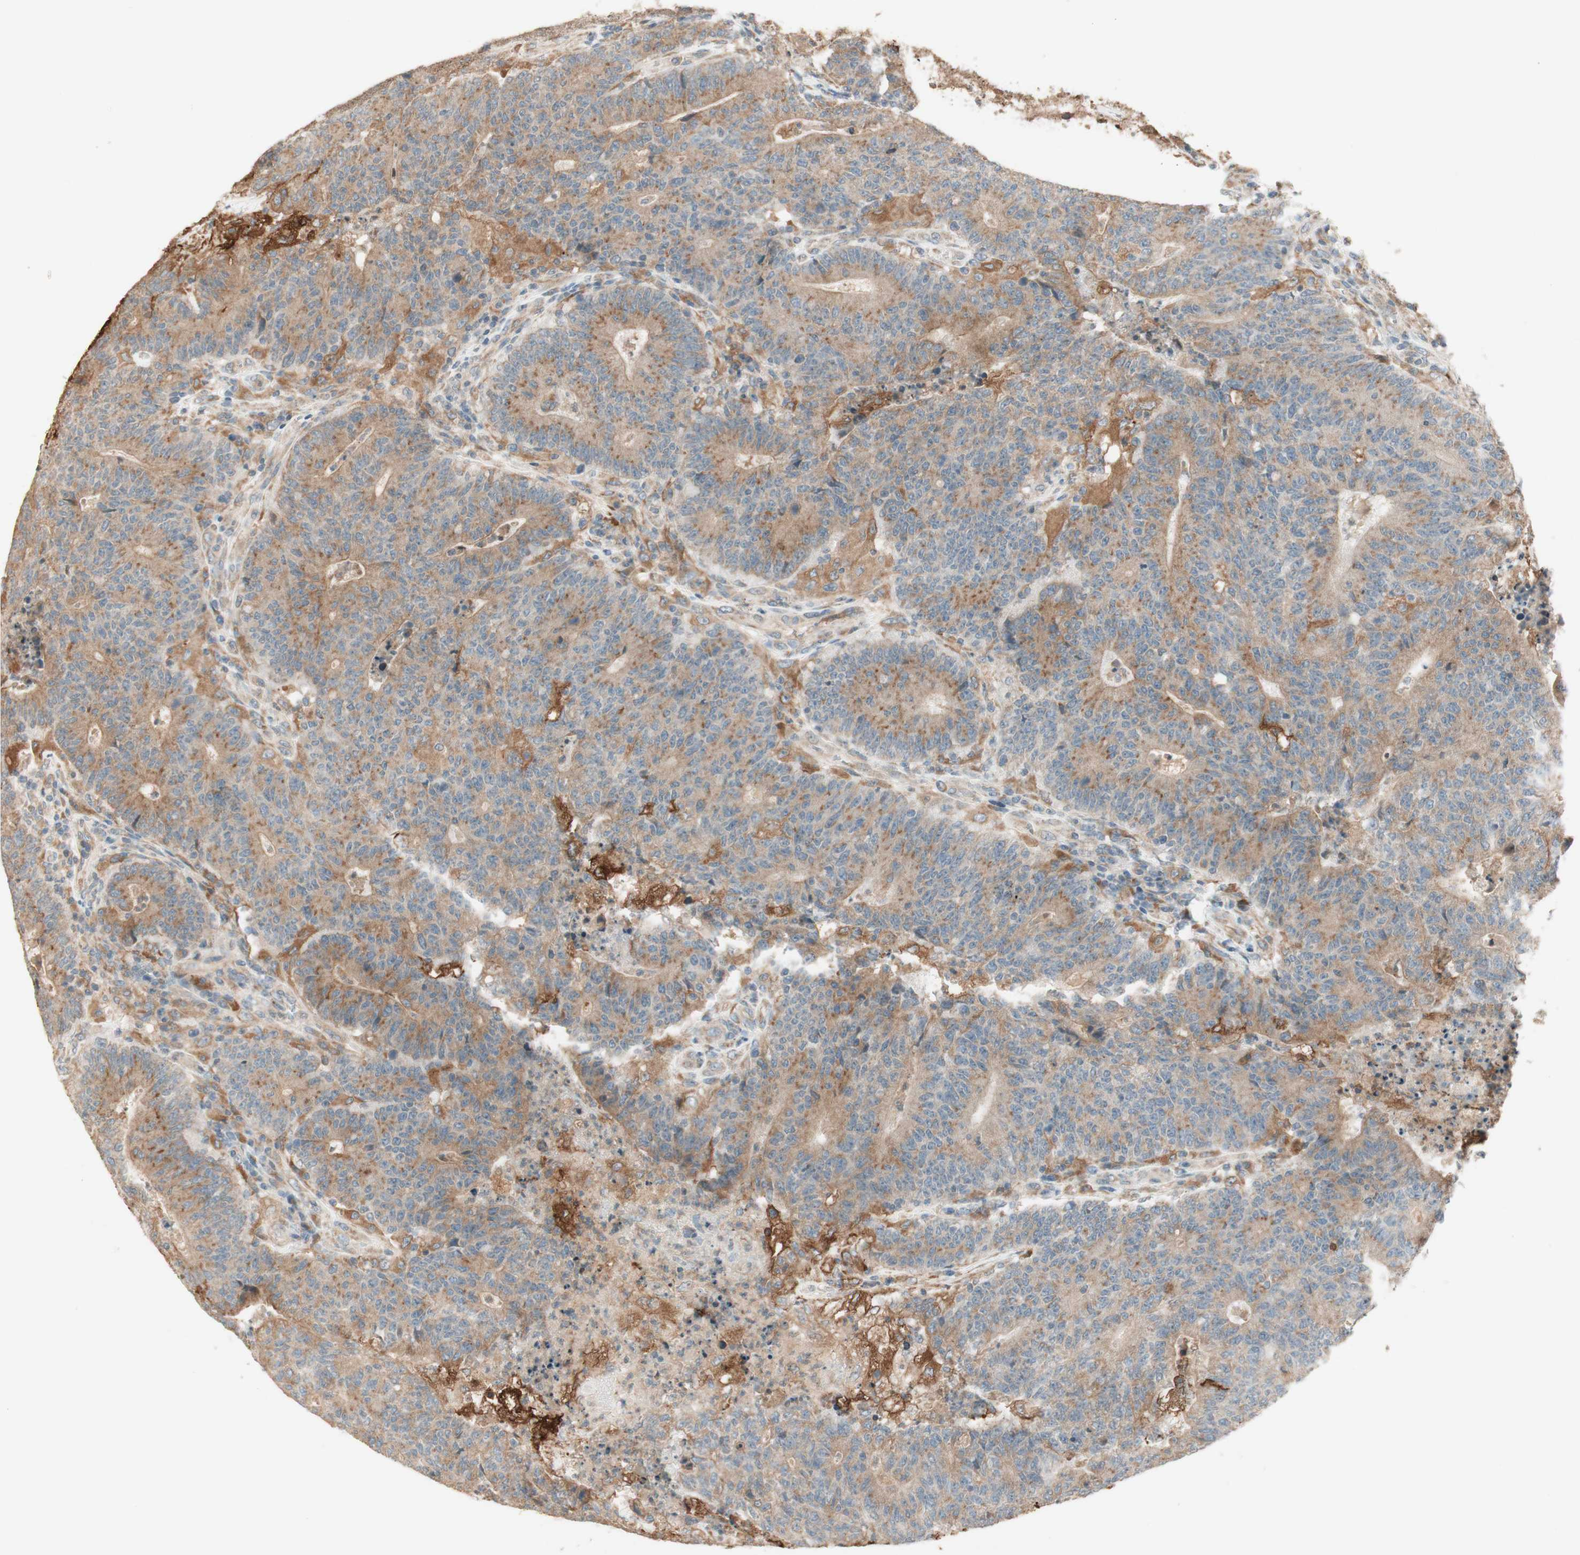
{"staining": {"intensity": "weak", "quantity": ">75%", "location": "cytoplasmic/membranous"}, "tissue": "colorectal cancer", "cell_type": "Tumor cells", "image_type": "cancer", "snomed": [{"axis": "morphology", "description": "Normal tissue, NOS"}, {"axis": "morphology", "description": "Adenocarcinoma, NOS"}, {"axis": "topography", "description": "Colon"}], "caption": "Tumor cells display low levels of weak cytoplasmic/membranous expression in about >75% of cells in colorectal cancer (adenocarcinoma). Nuclei are stained in blue.", "gene": "CLCN2", "patient": {"sex": "female", "age": 75}}